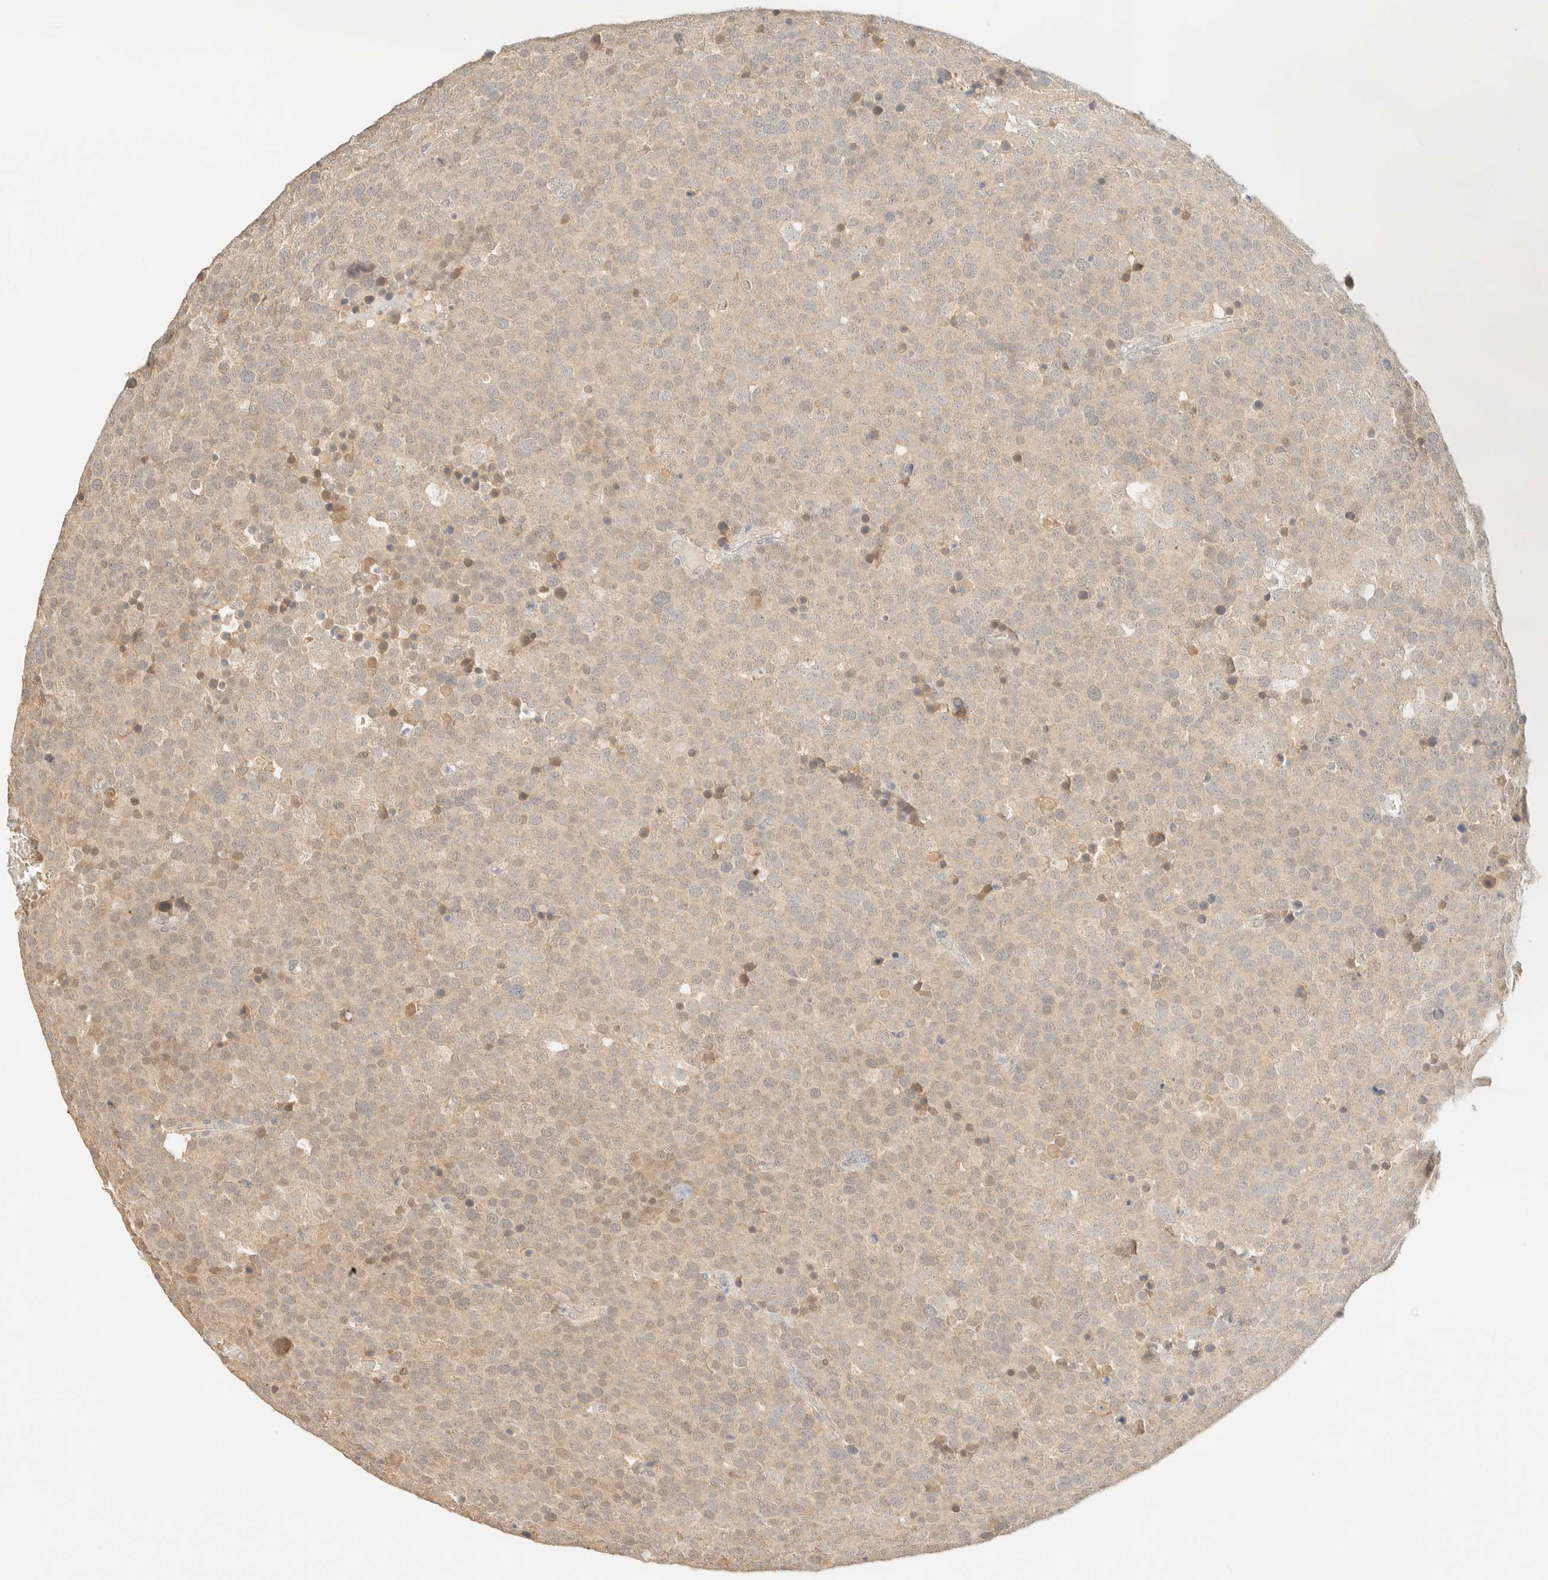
{"staining": {"intensity": "negative", "quantity": "none", "location": "none"}, "tissue": "testis cancer", "cell_type": "Tumor cells", "image_type": "cancer", "snomed": [{"axis": "morphology", "description": "Seminoma, NOS"}, {"axis": "topography", "description": "Testis"}], "caption": "An image of testis cancer (seminoma) stained for a protein exhibits no brown staining in tumor cells.", "gene": "TIMD4", "patient": {"sex": "male", "age": 71}}